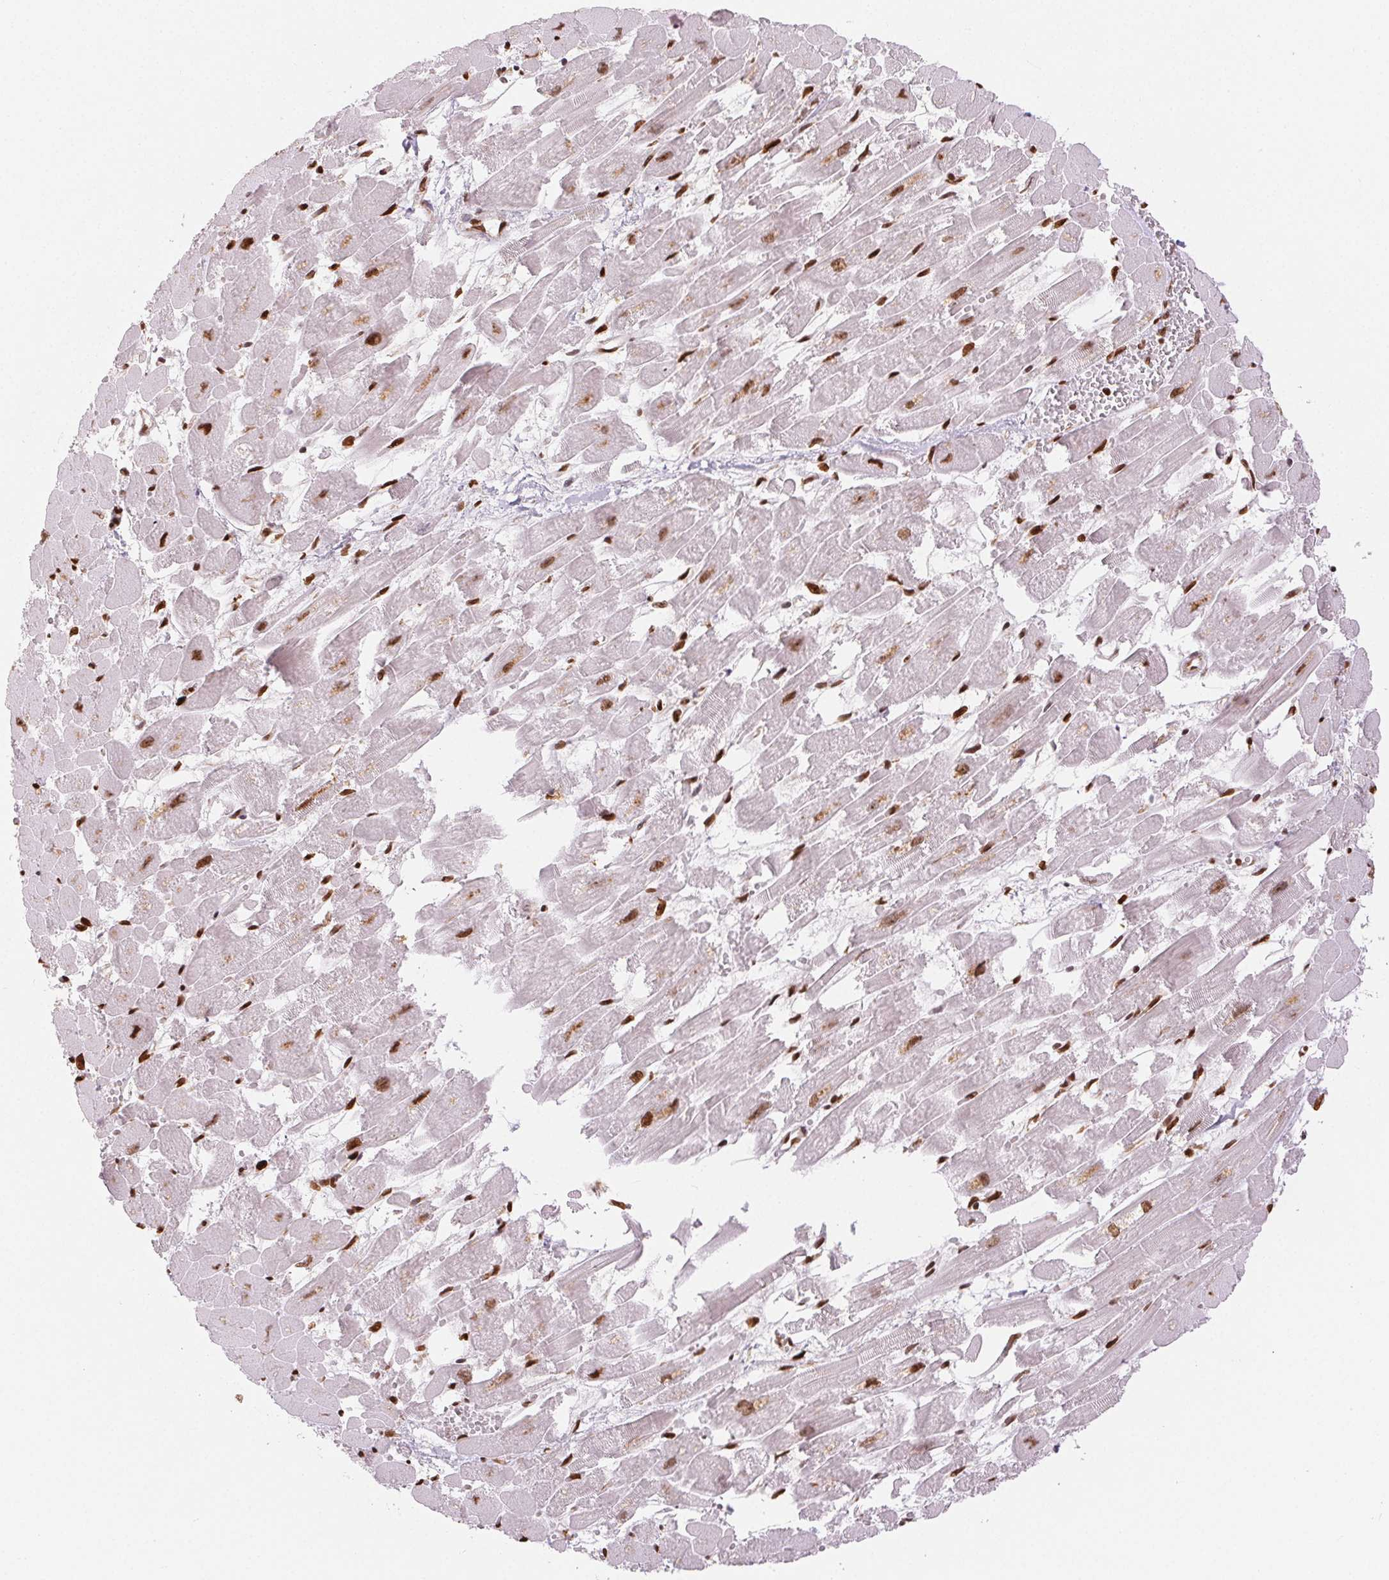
{"staining": {"intensity": "strong", "quantity": ">75%", "location": "nuclear"}, "tissue": "heart muscle", "cell_type": "Cardiomyocytes", "image_type": "normal", "snomed": [{"axis": "morphology", "description": "Normal tissue, NOS"}, {"axis": "topography", "description": "Heart"}], "caption": "Unremarkable heart muscle shows strong nuclear expression in approximately >75% of cardiomyocytes, visualized by immunohistochemistry. (IHC, brightfield microscopy, high magnification).", "gene": "ZNF80", "patient": {"sex": "female", "age": 52}}